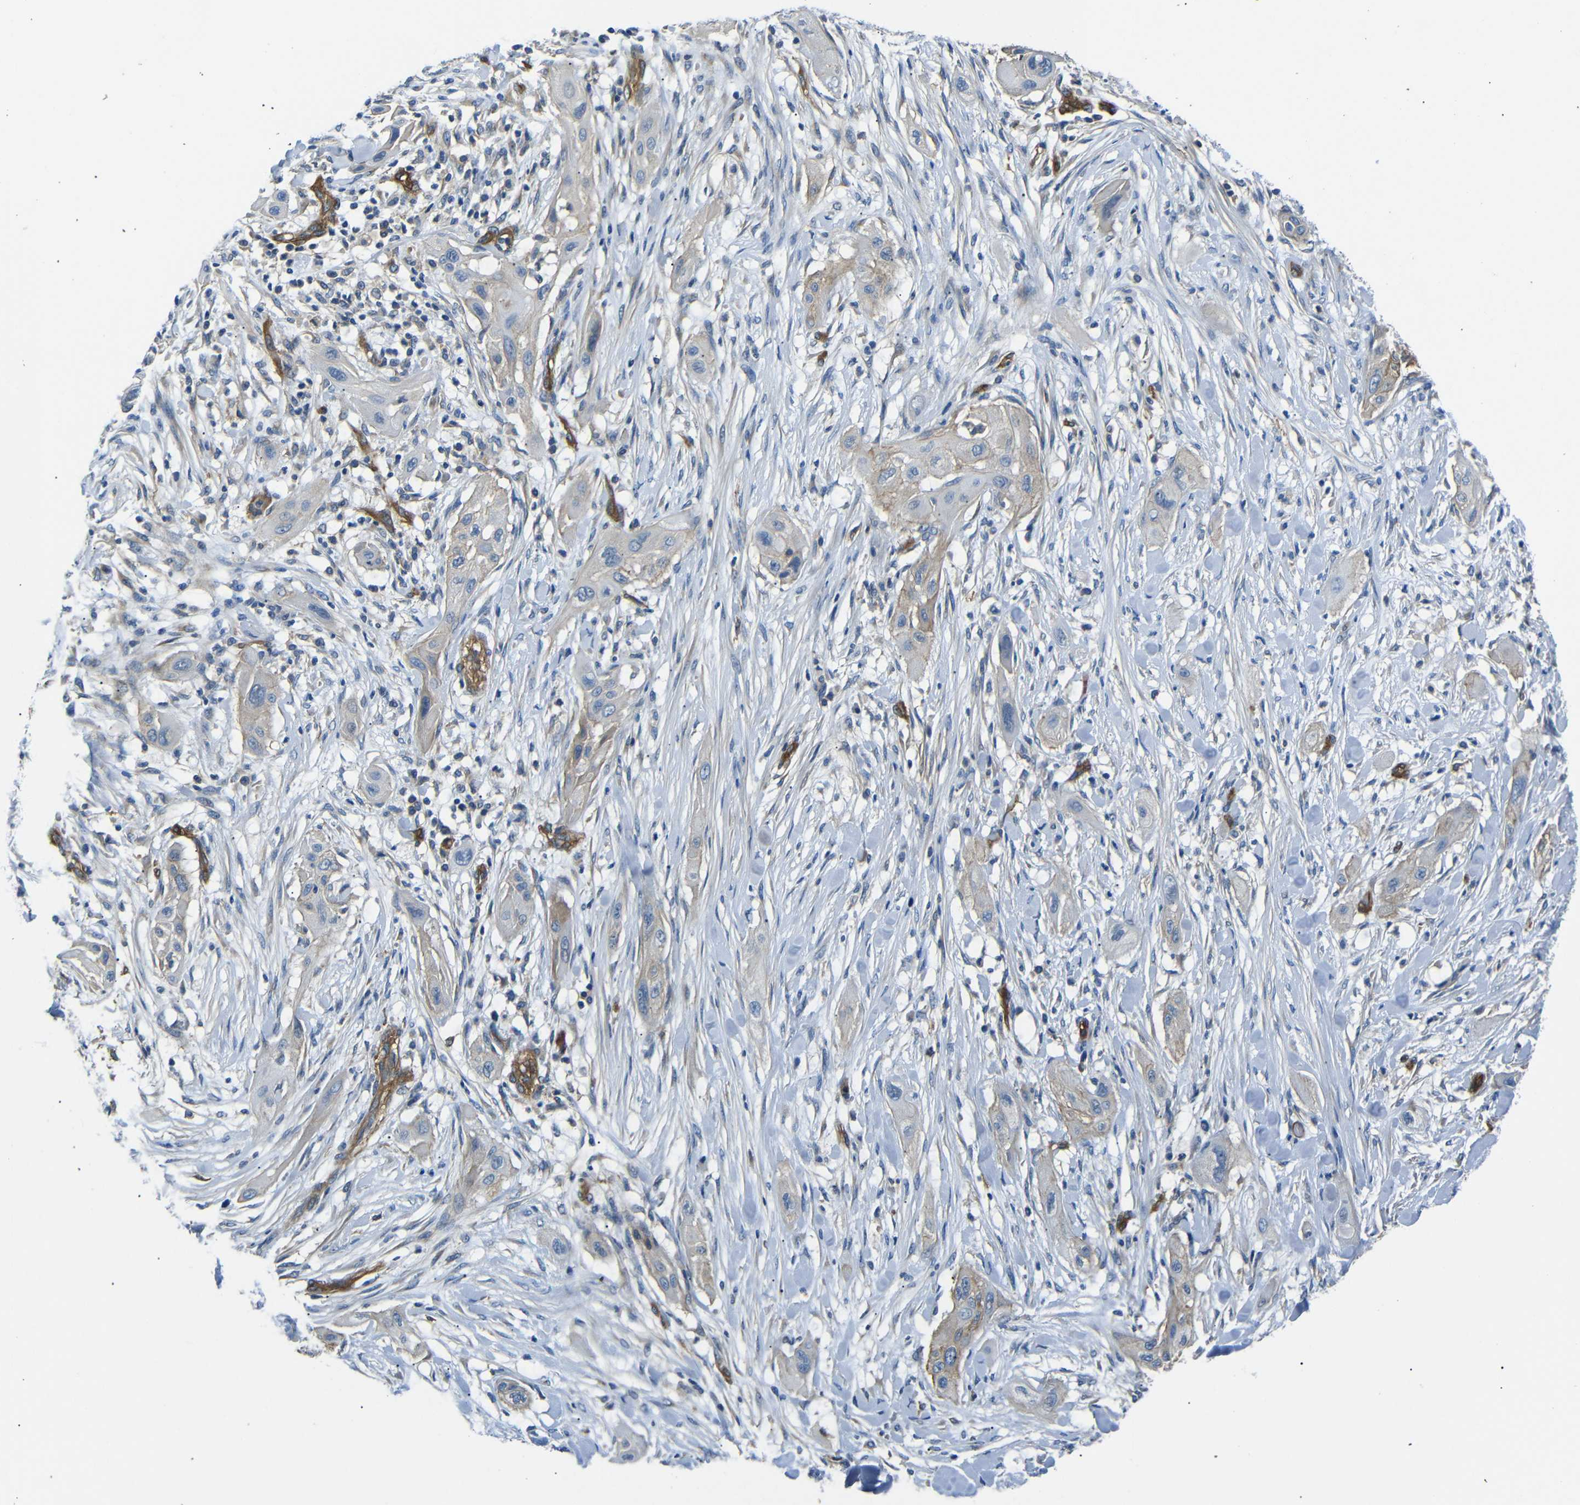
{"staining": {"intensity": "weak", "quantity": "25%-75%", "location": "cytoplasmic/membranous"}, "tissue": "lung cancer", "cell_type": "Tumor cells", "image_type": "cancer", "snomed": [{"axis": "morphology", "description": "Squamous cell carcinoma, NOS"}, {"axis": "topography", "description": "Lung"}], "caption": "DAB (3,3'-diaminobenzidine) immunohistochemical staining of human lung cancer demonstrates weak cytoplasmic/membranous protein positivity in approximately 25%-75% of tumor cells. The staining is performed using DAB (3,3'-diaminobenzidine) brown chromogen to label protein expression. The nuclei are counter-stained blue using hematoxylin.", "gene": "MYO1B", "patient": {"sex": "female", "age": 47}}